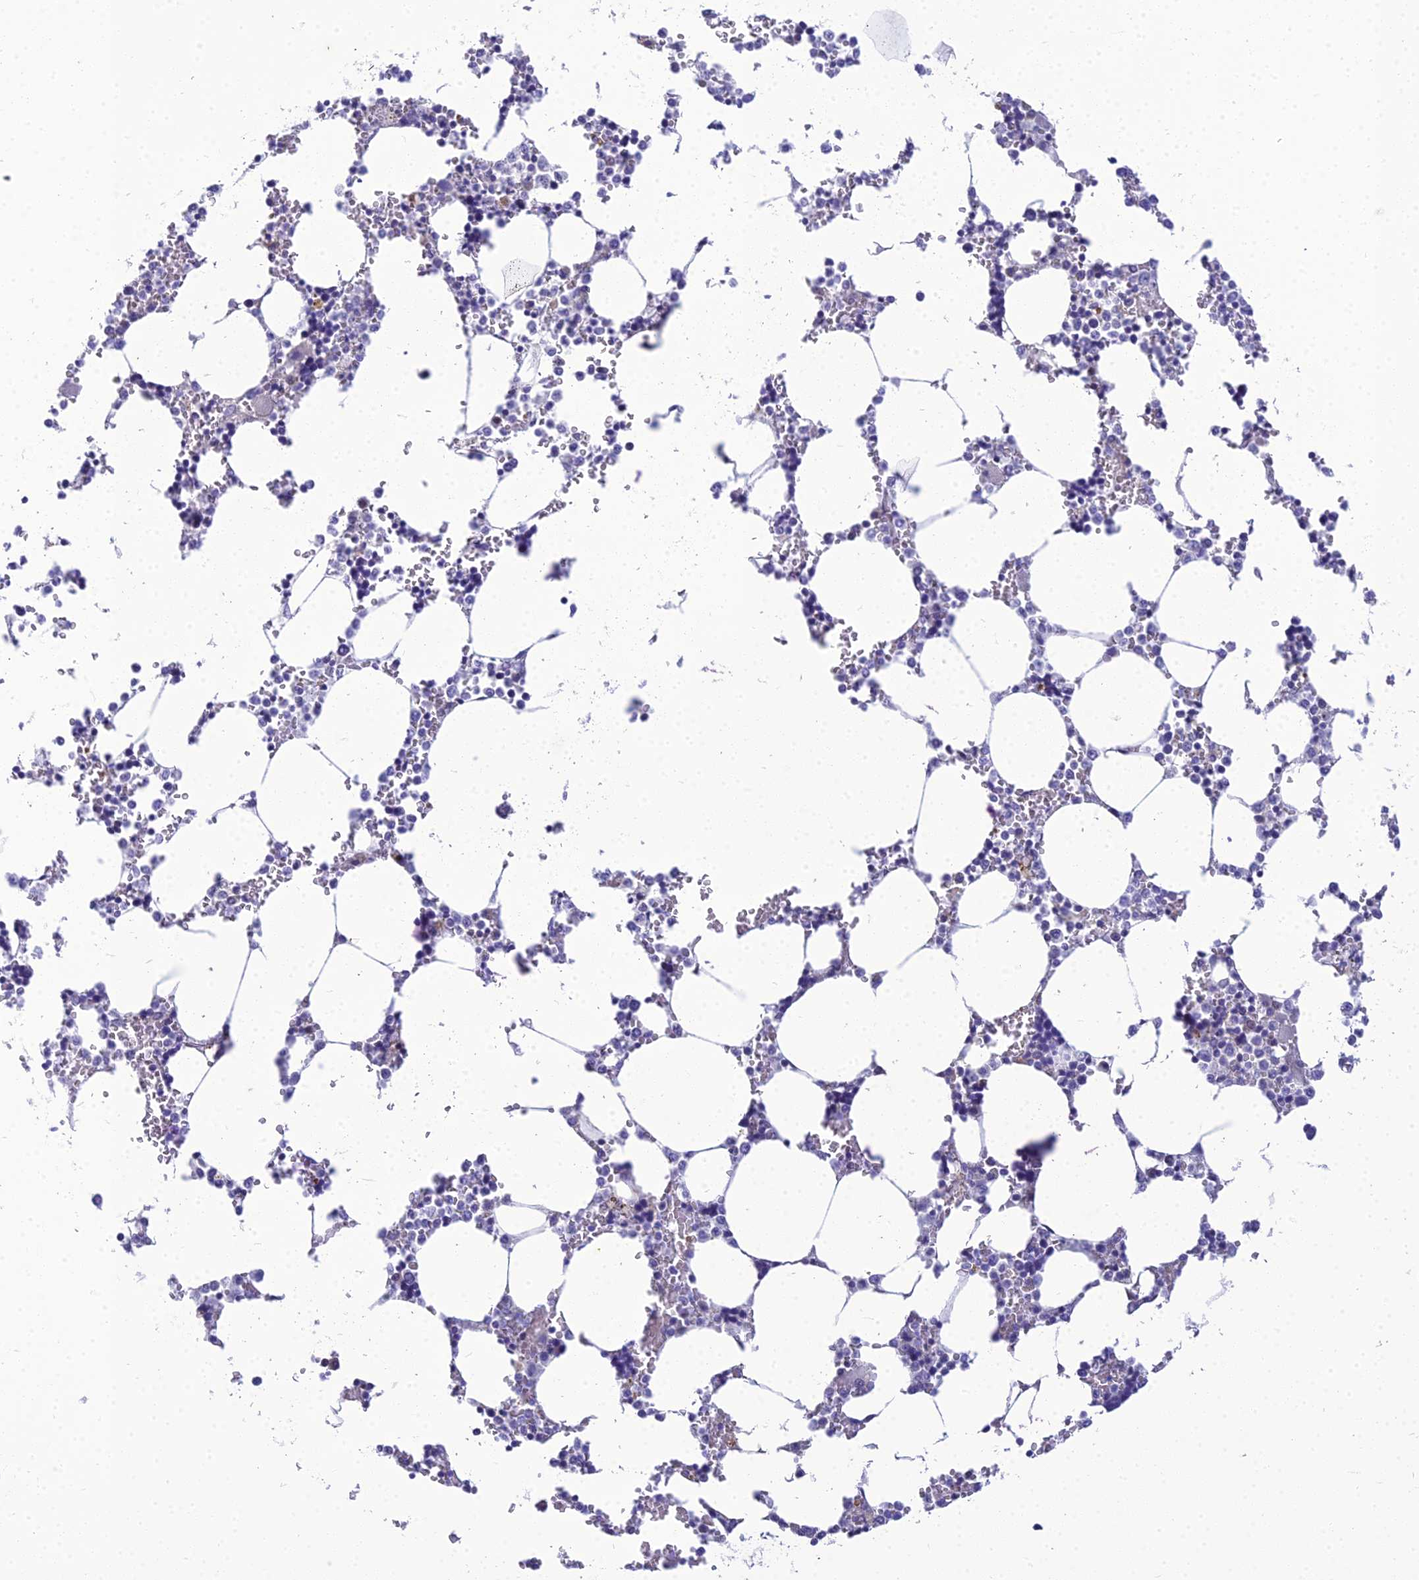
{"staining": {"intensity": "negative", "quantity": "none", "location": "none"}, "tissue": "bone marrow", "cell_type": "Hematopoietic cells", "image_type": "normal", "snomed": [{"axis": "morphology", "description": "Normal tissue, NOS"}, {"axis": "topography", "description": "Bone marrow"}], "caption": "Immunohistochemical staining of normal bone marrow exhibits no significant staining in hematopoietic cells.", "gene": "ZMIZ1", "patient": {"sex": "male", "age": 64}}